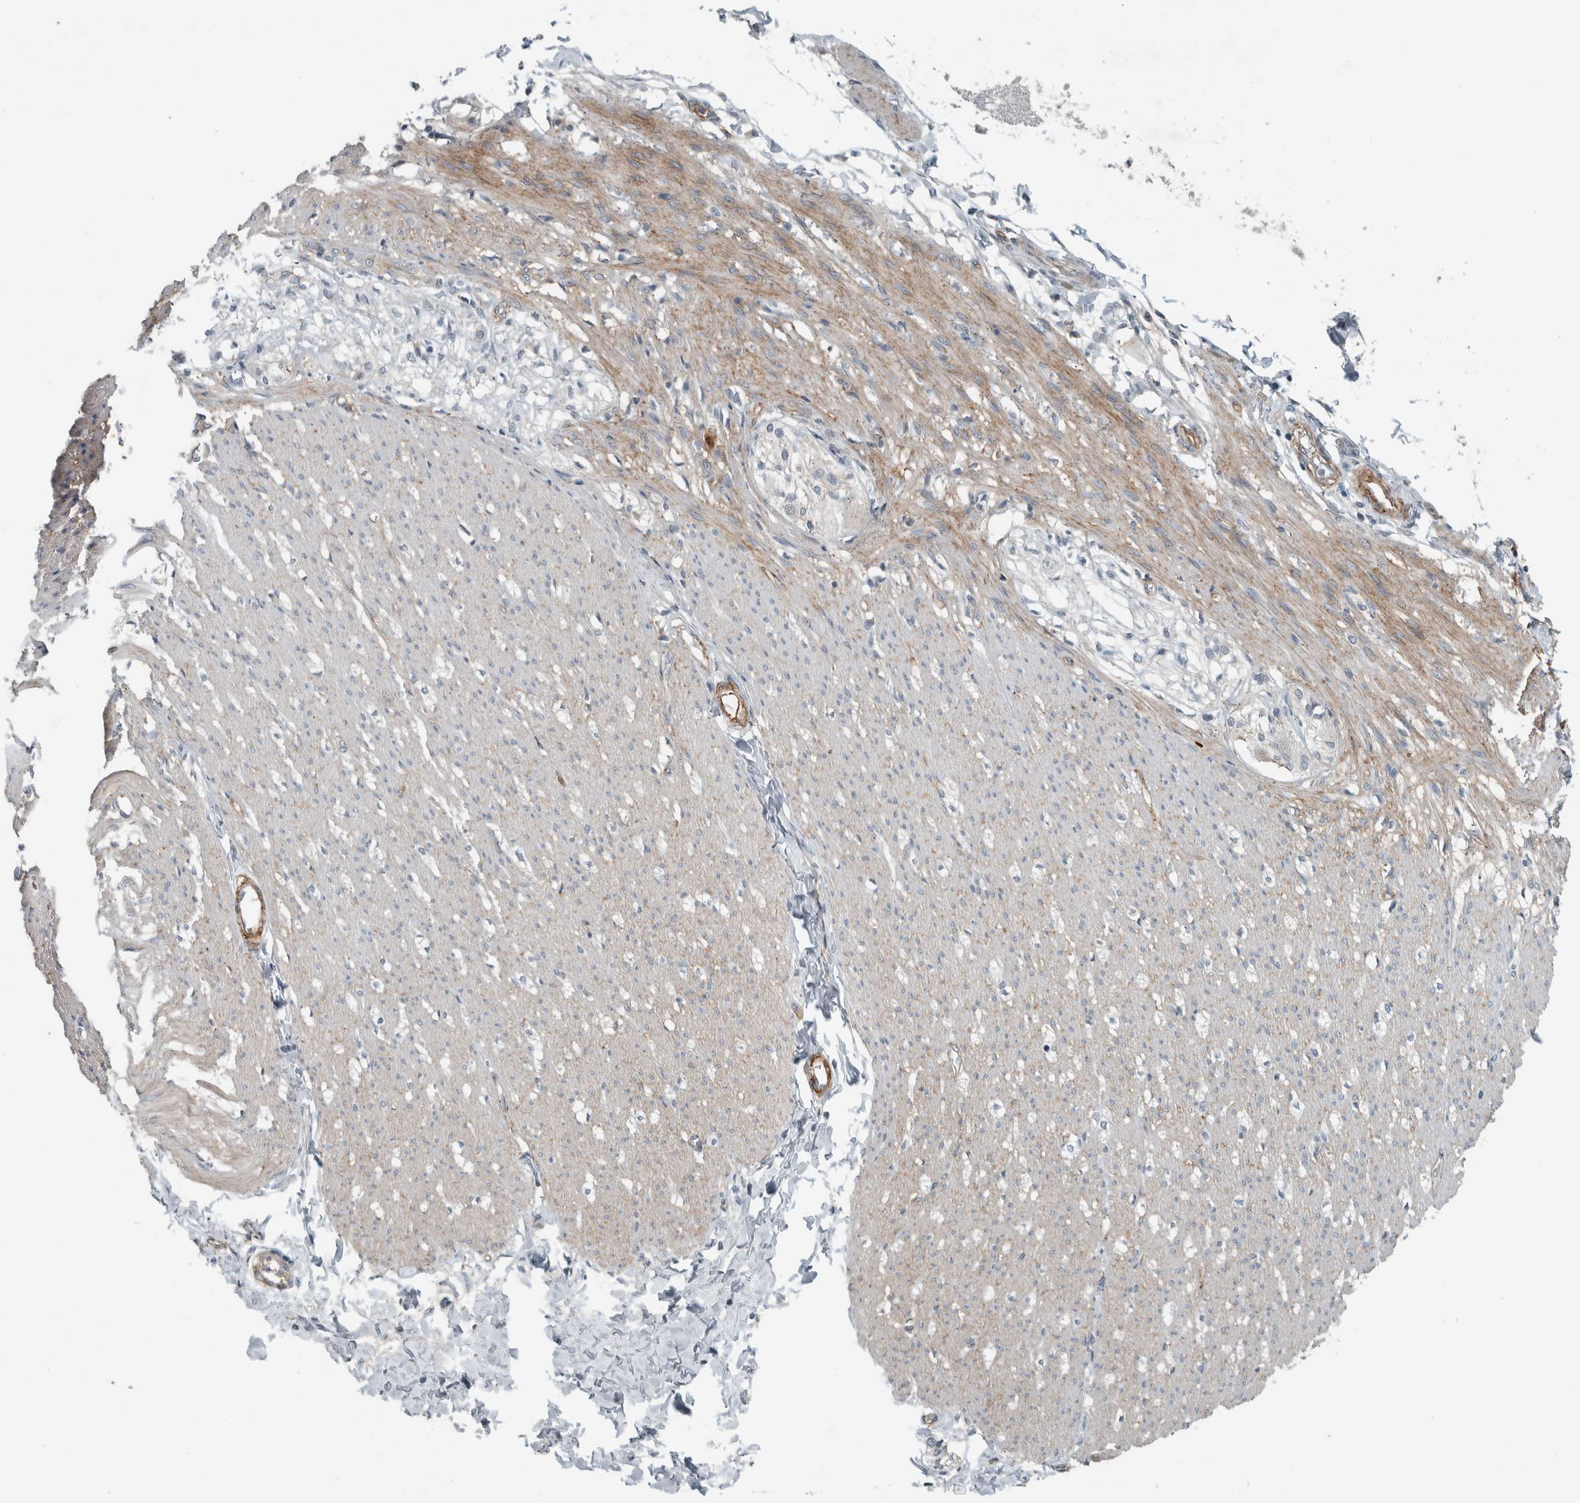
{"staining": {"intensity": "weak", "quantity": "25%-75%", "location": "cytoplasmic/membranous"}, "tissue": "smooth muscle", "cell_type": "Smooth muscle cells", "image_type": "normal", "snomed": [{"axis": "morphology", "description": "Normal tissue, NOS"}, {"axis": "morphology", "description": "Adenocarcinoma, NOS"}, {"axis": "topography", "description": "Smooth muscle"}, {"axis": "topography", "description": "Colon"}], "caption": "Weak cytoplasmic/membranous expression for a protein is identified in approximately 25%-75% of smooth muscle cells of normal smooth muscle using immunohistochemistry (IHC).", "gene": "JADE2", "patient": {"sex": "male", "age": 14}}